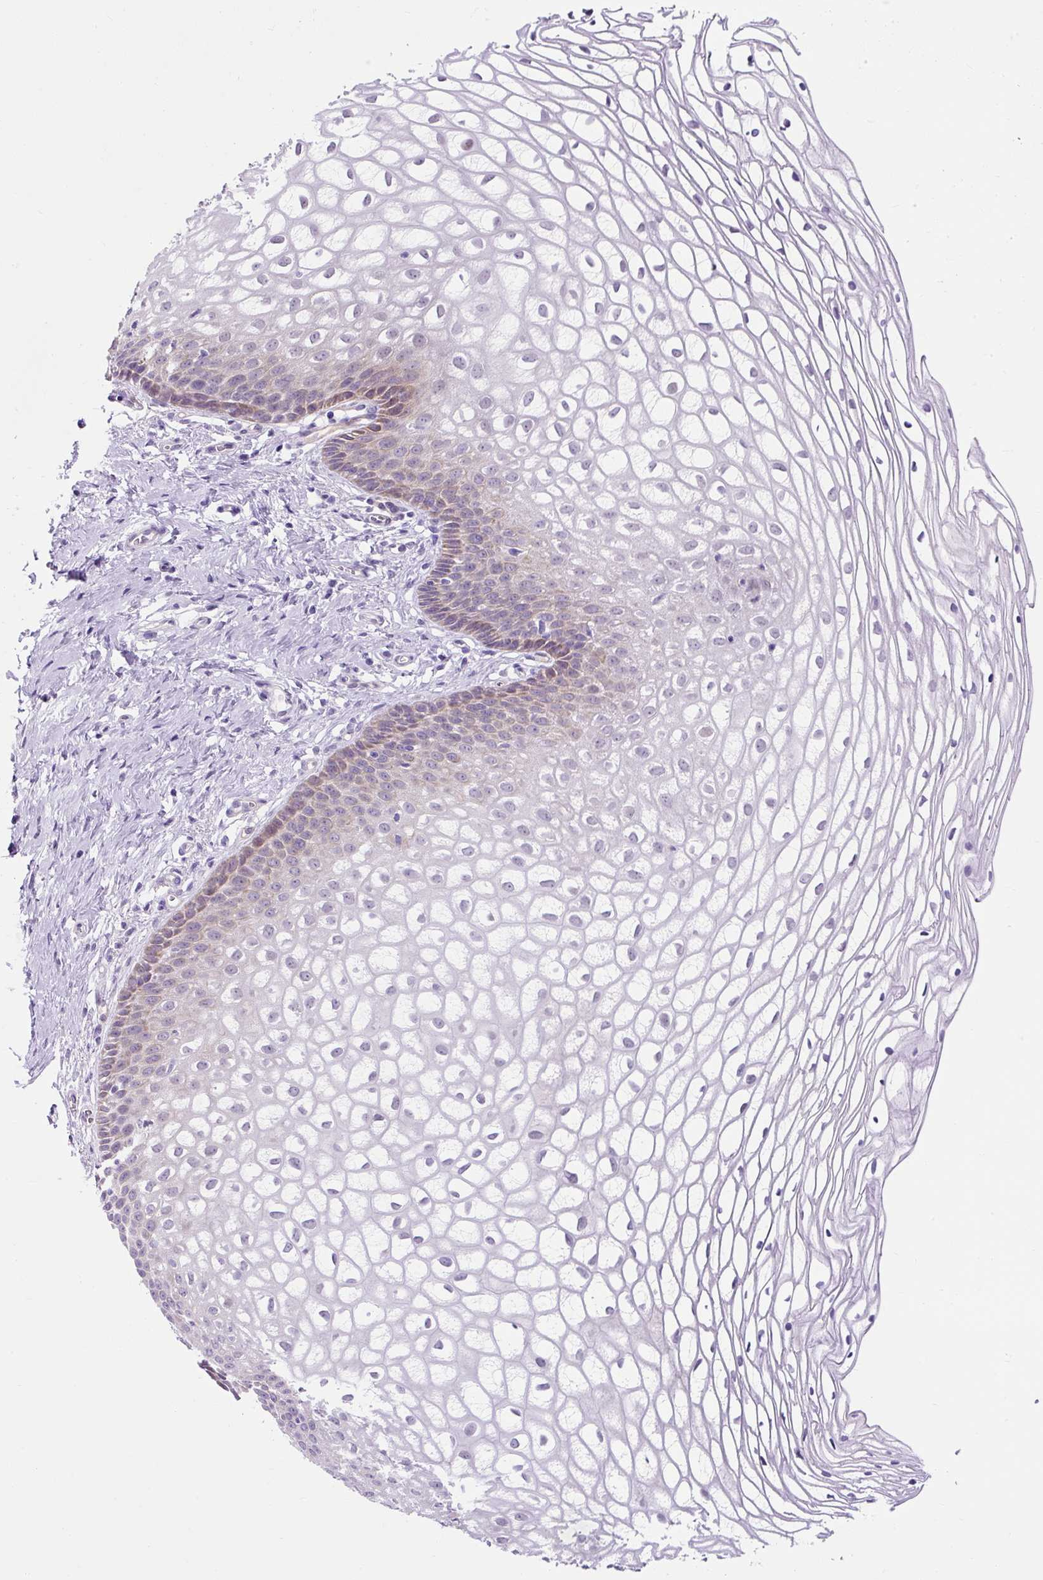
{"staining": {"intensity": "negative", "quantity": "none", "location": "none"}, "tissue": "cervix", "cell_type": "Glandular cells", "image_type": "normal", "snomed": [{"axis": "morphology", "description": "Normal tissue, NOS"}, {"axis": "topography", "description": "Cervix"}], "caption": "High magnification brightfield microscopy of normal cervix stained with DAB (3,3'-diaminobenzidine) (brown) and counterstained with hematoxylin (blue): glandular cells show no significant staining.", "gene": "KRT12", "patient": {"sex": "female", "age": 36}}